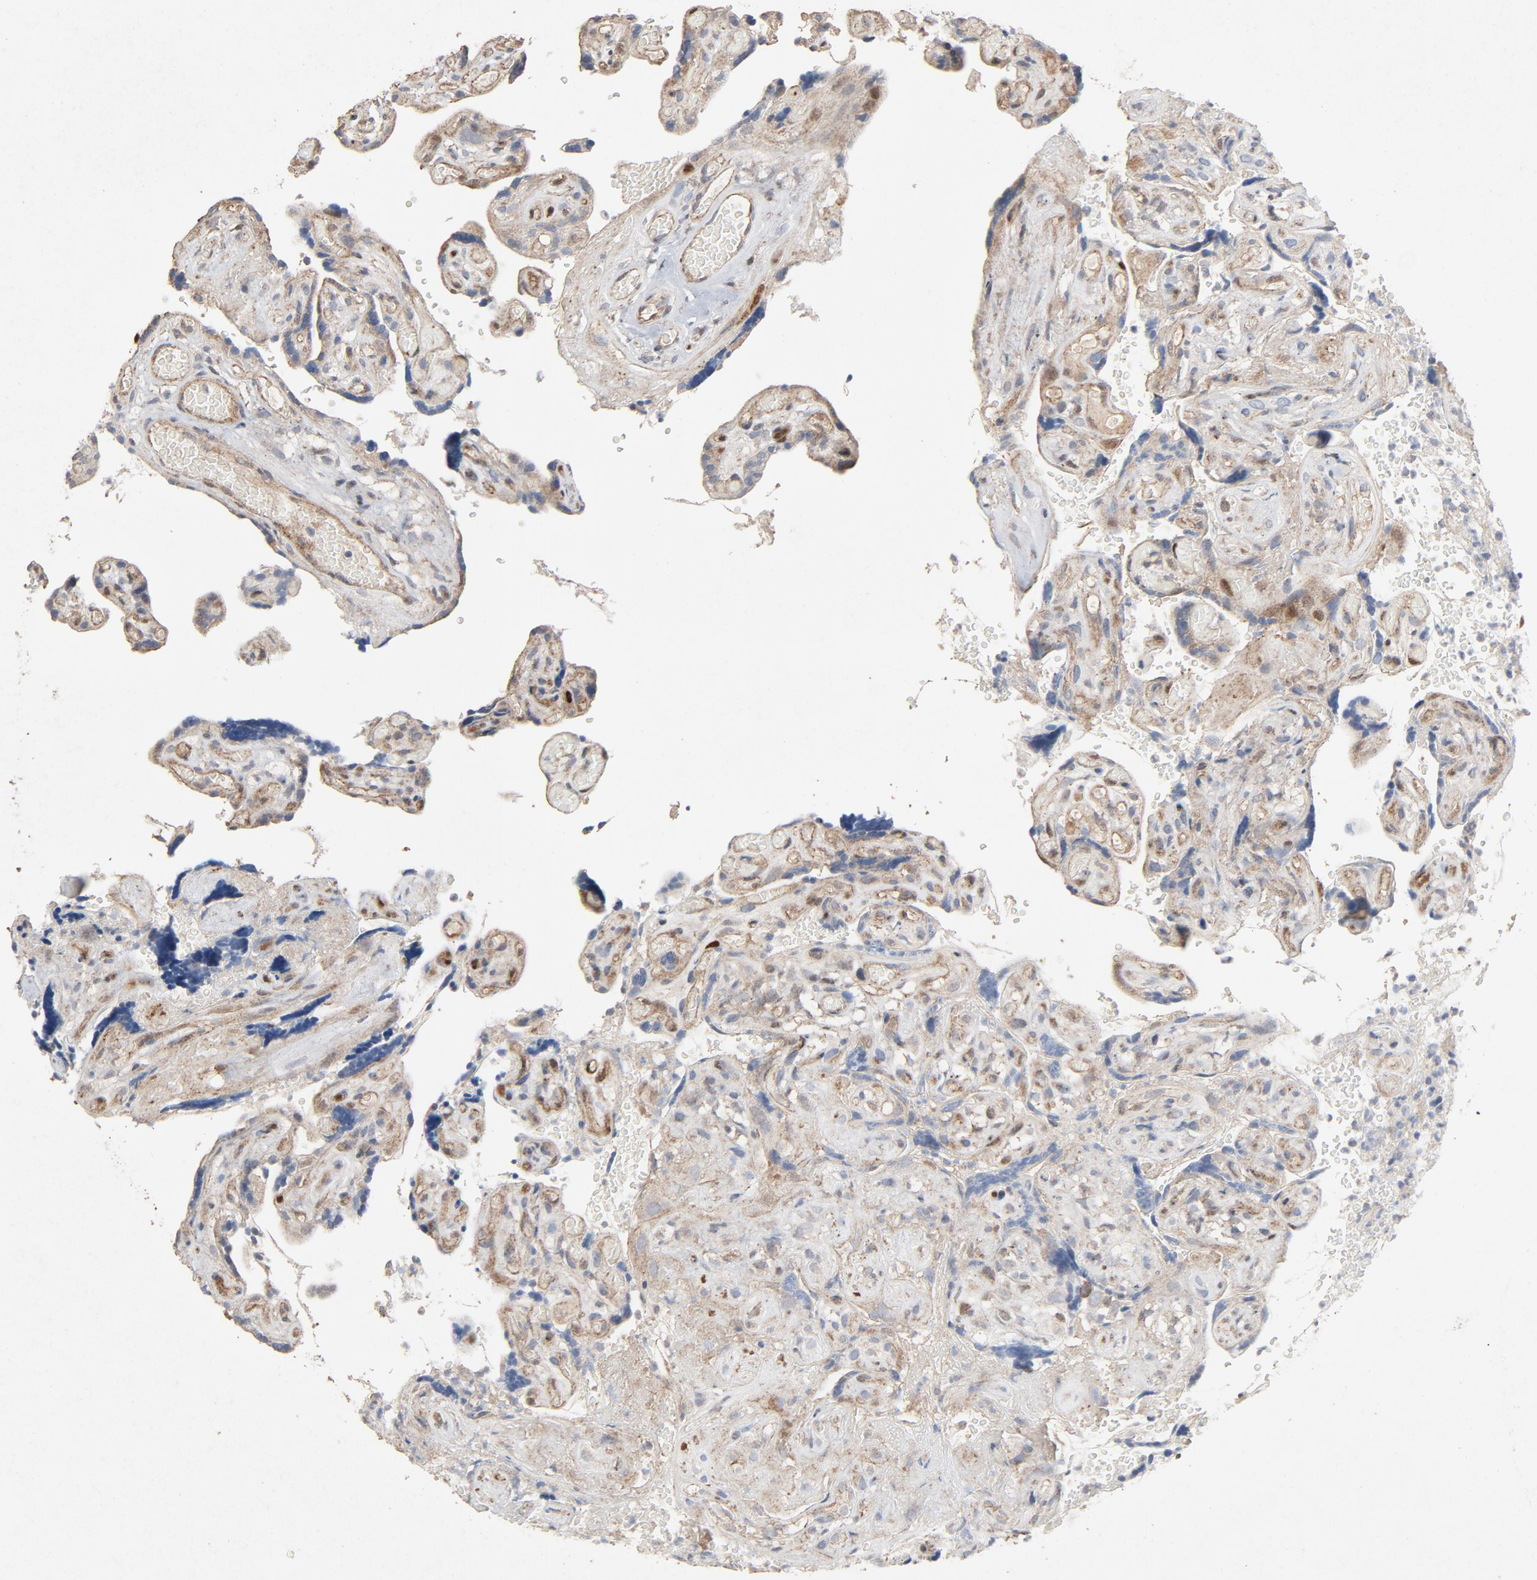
{"staining": {"intensity": "moderate", "quantity": ">75%", "location": "cytoplasmic/membranous"}, "tissue": "placenta", "cell_type": "Decidual cells", "image_type": "normal", "snomed": [{"axis": "morphology", "description": "Normal tissue, NOS"}, {"axis": "topography", "description": "Placenta"}], "caption": "Moderate cytoplasmic/membranous staining for a protein is appreciated in about >75% of decidual cells of normal placenta using immunohistochemistry.", "gene": "CDK6", "patient": {"sex": "female", "age": 30}}